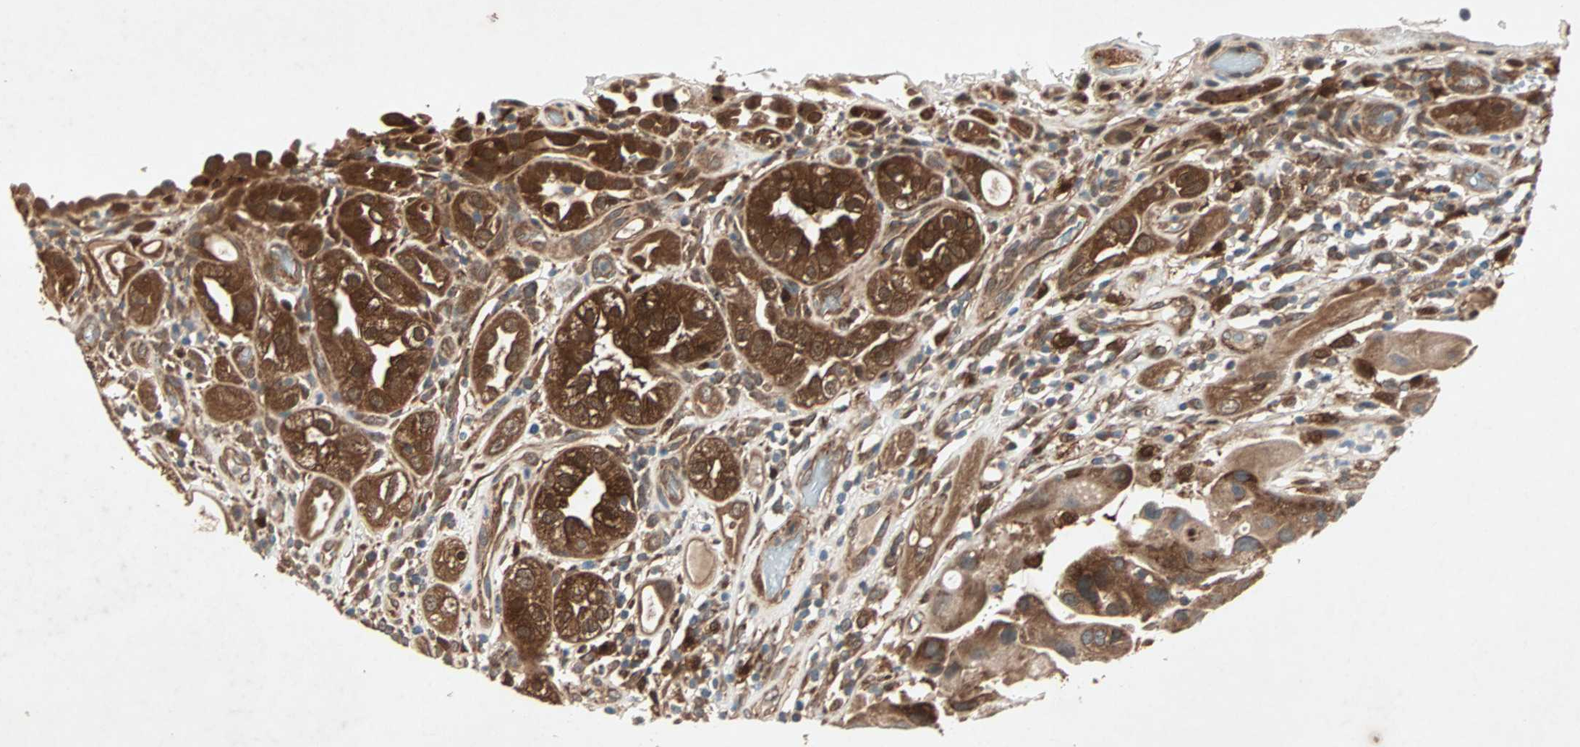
{"staining": {"intensity": "strong", "quantity": ">75%", "location": "cytoplasmic/membranous"}, "tissue": "urothelial cancer", "cell_type": "Tumor cells", "image_type": "cancer", "snomed": [{"axis": "morphology", "description": "Urothelial carcinoma, High grade"}, {"axis": "topography", "description": "Urinary bladder"}], "caption": "This is an image of IHC staining of urothelial cancer, which shows strong expression in the cytoplasmic/membranous of tumor cells.", "gene": "SDSL", "patient": {"sex": "female", "age": 64}}